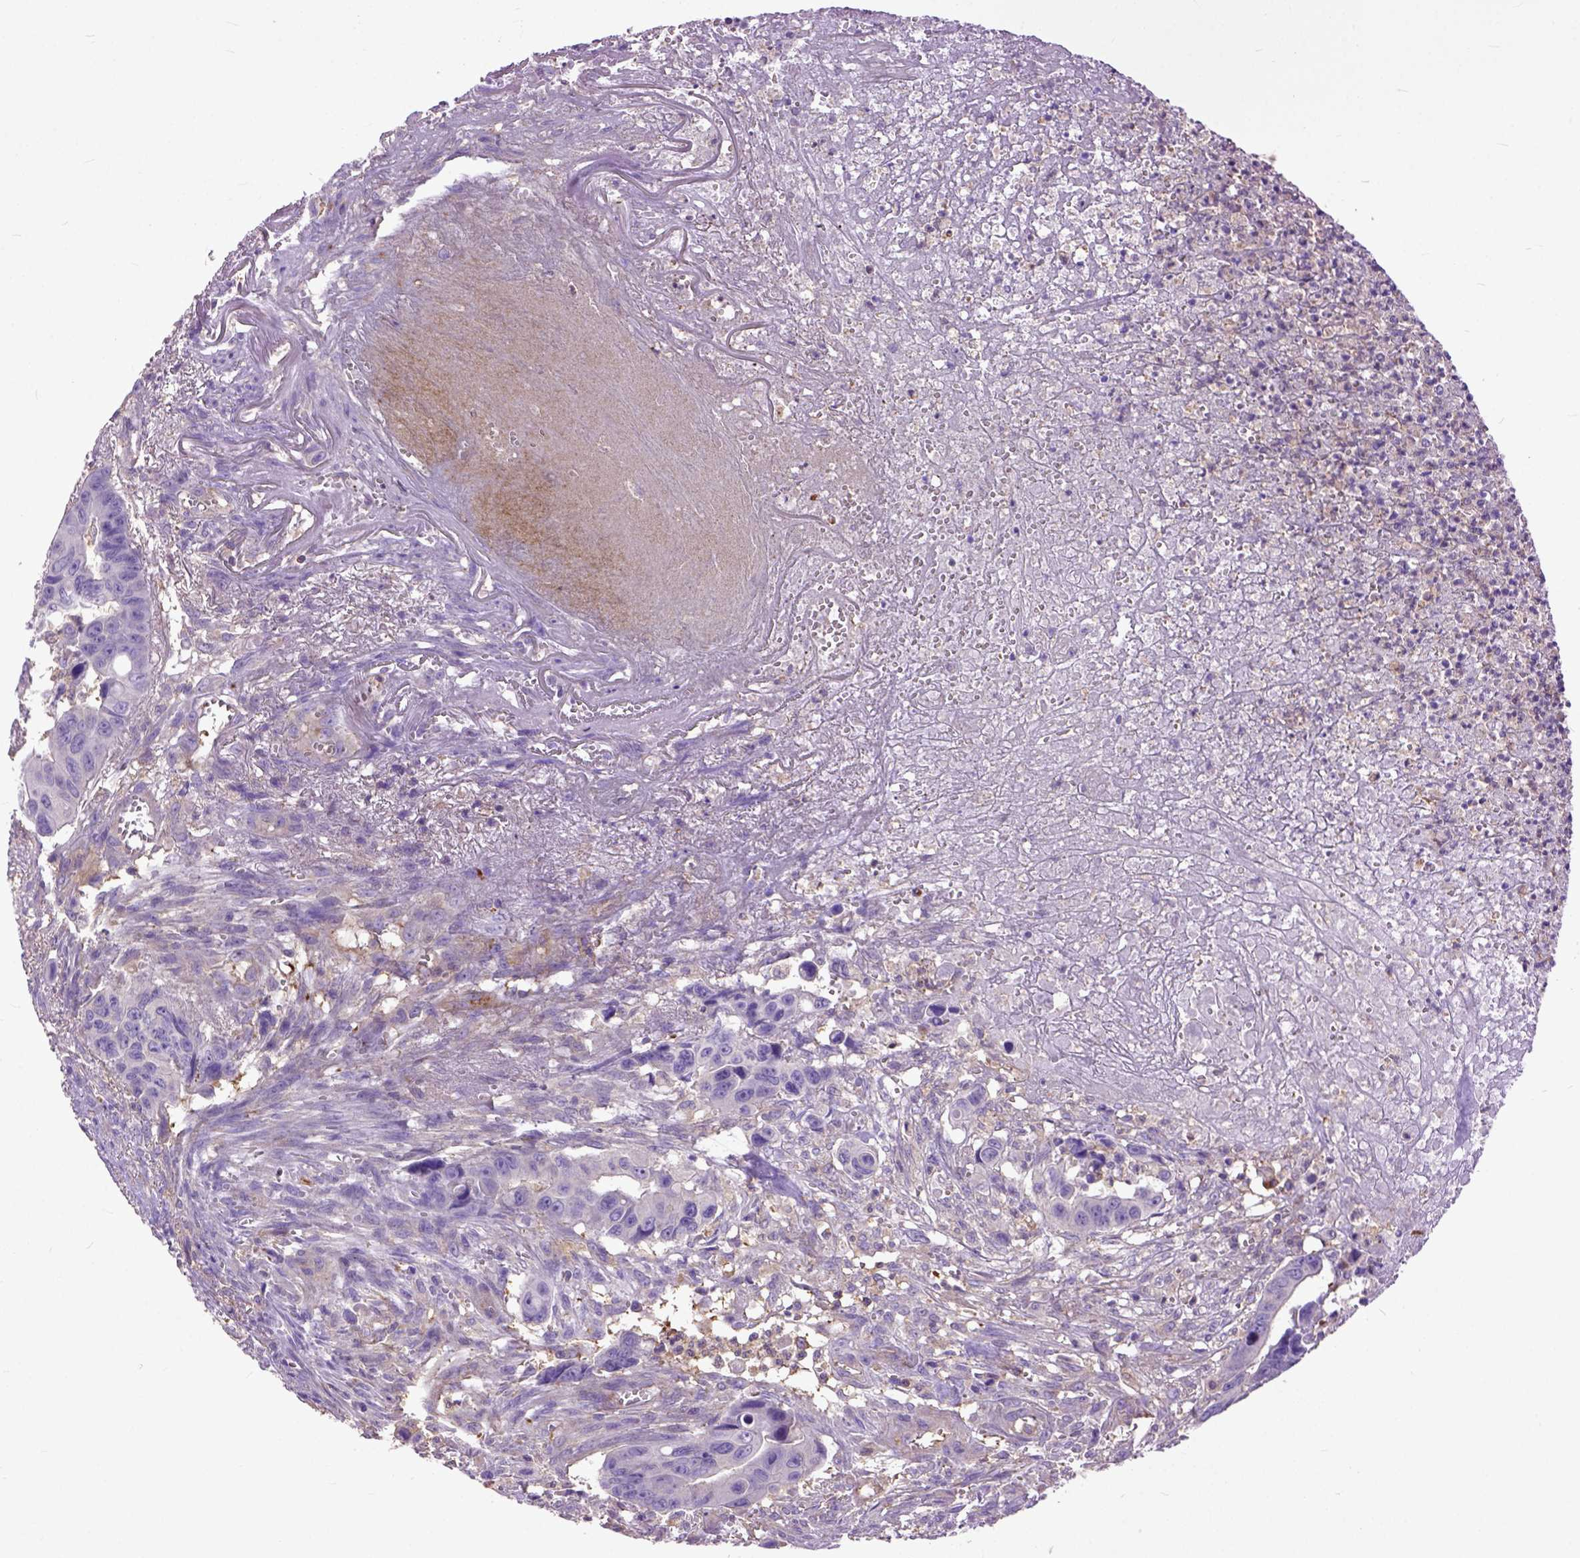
{"staining": {"intensity": "negative", "quantity": "none", "location": "none"}, "tissue": "colorectal cancer", "cell_type": "Tumor cells", "image_type": "cancer", "snomed": [{"axis": "morphology", "description": "Adenocarcinoma, NOS"}, {"axis": "topography", "description": "Colon"}], "caption": "Tumor cells are negative for protein expression in human colorectal adenocarcinoma.", "gene": "NAMPT", "patient": {"sex": "female", "age": 87}}